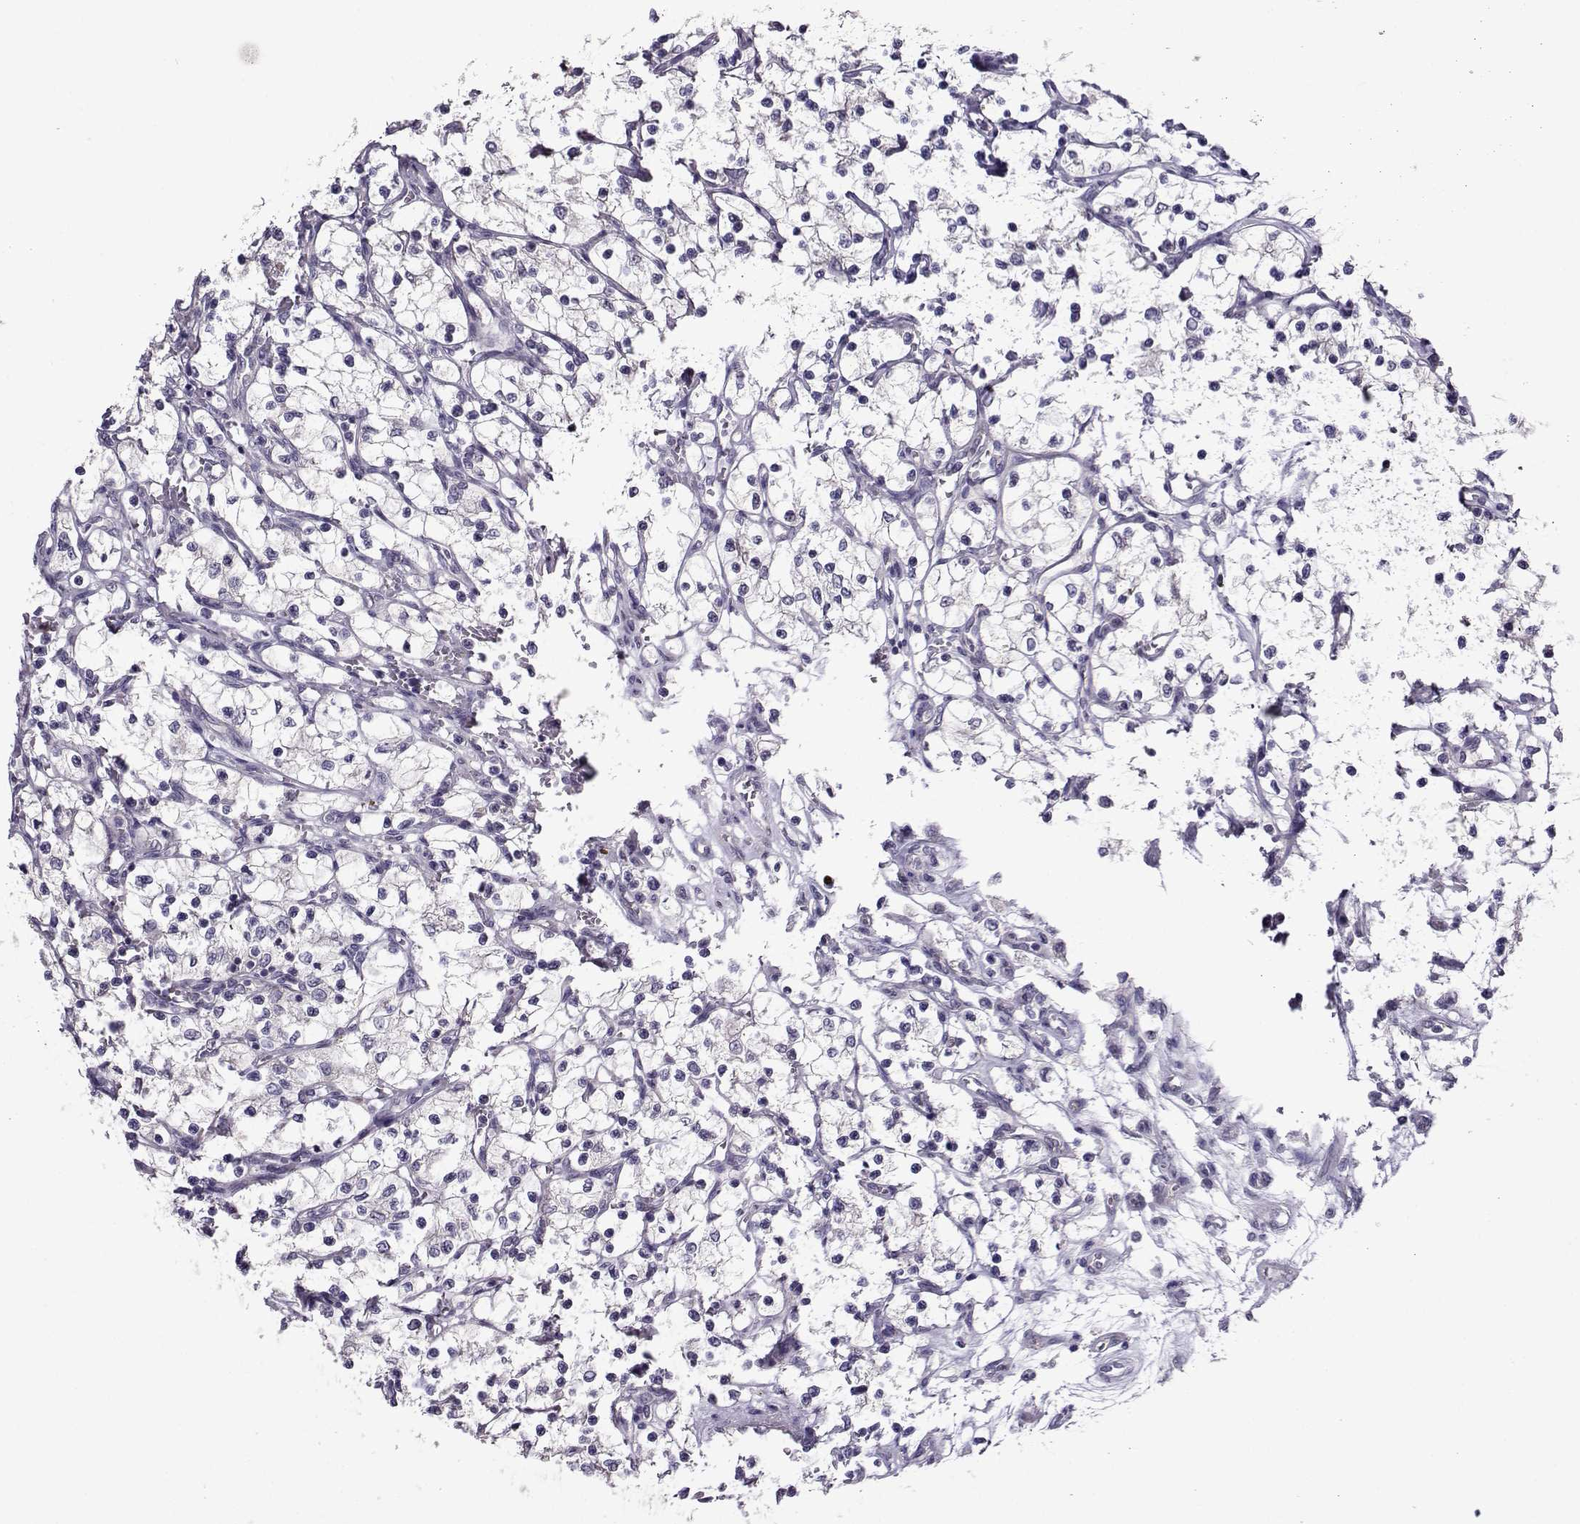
{"staining": {"intensity": "negative", "quantity": "none", "location": "none"}, "tissue": "renal cancer", "cell_type": "Tumor cells", "image_type": "cancer", "snomed": [{"axis": "morphology", "description": "Adenocarcinoma, NOS"}, {"axis": "topography", "description": "Kidney"}], "caption": "Tumor cells show no significant protein expression in renal adenocarcinoma.", "gene": "DDX20", "patient": {"sex": "female", "age": 69}}